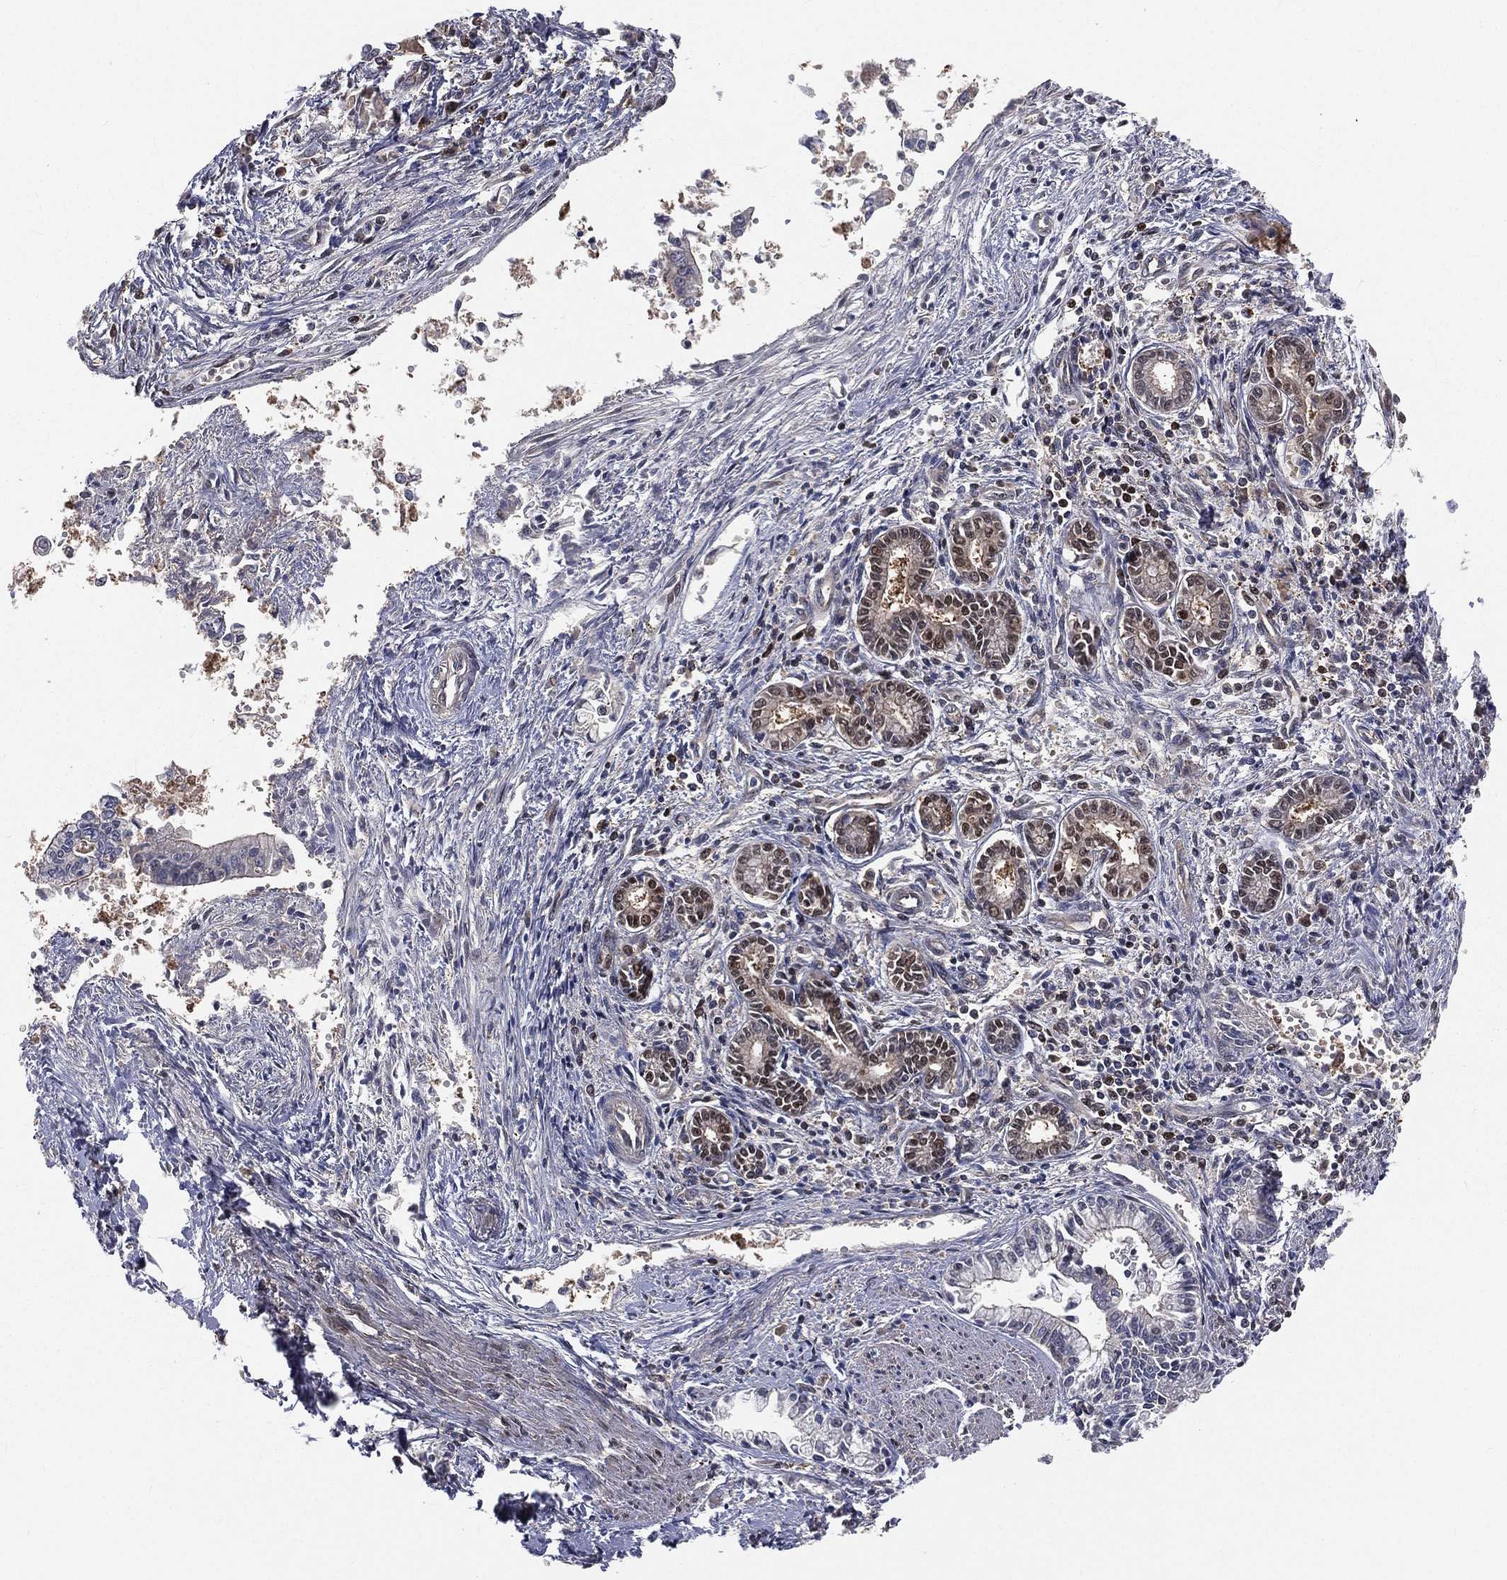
{"staining": {"intensity": "weak", "quantity": "25%-75%", "location": "cytoplasmic/membranous"}, "tissue": "pancreatic cancer", "cell_type": "Tumor cells", "image_type": "cancer", "snomed": [{"axis": "morphology", "description": "Adenocarcinoma, NOS"}, {"axis": "topography", "description": "Pancreas"}], "caption": "Adenocarcinoma (pancreatic) stained with immunohistochemistry shows weak cytoplasmic/membranous staining in about 25%-75% of tumor cells. (DAB (3,3'-diaminobenzidine) IHC with brightfield microscopy, high magnification).", "gene": "TBC1D2", "patient": {"sex": "female", "age": 65}}